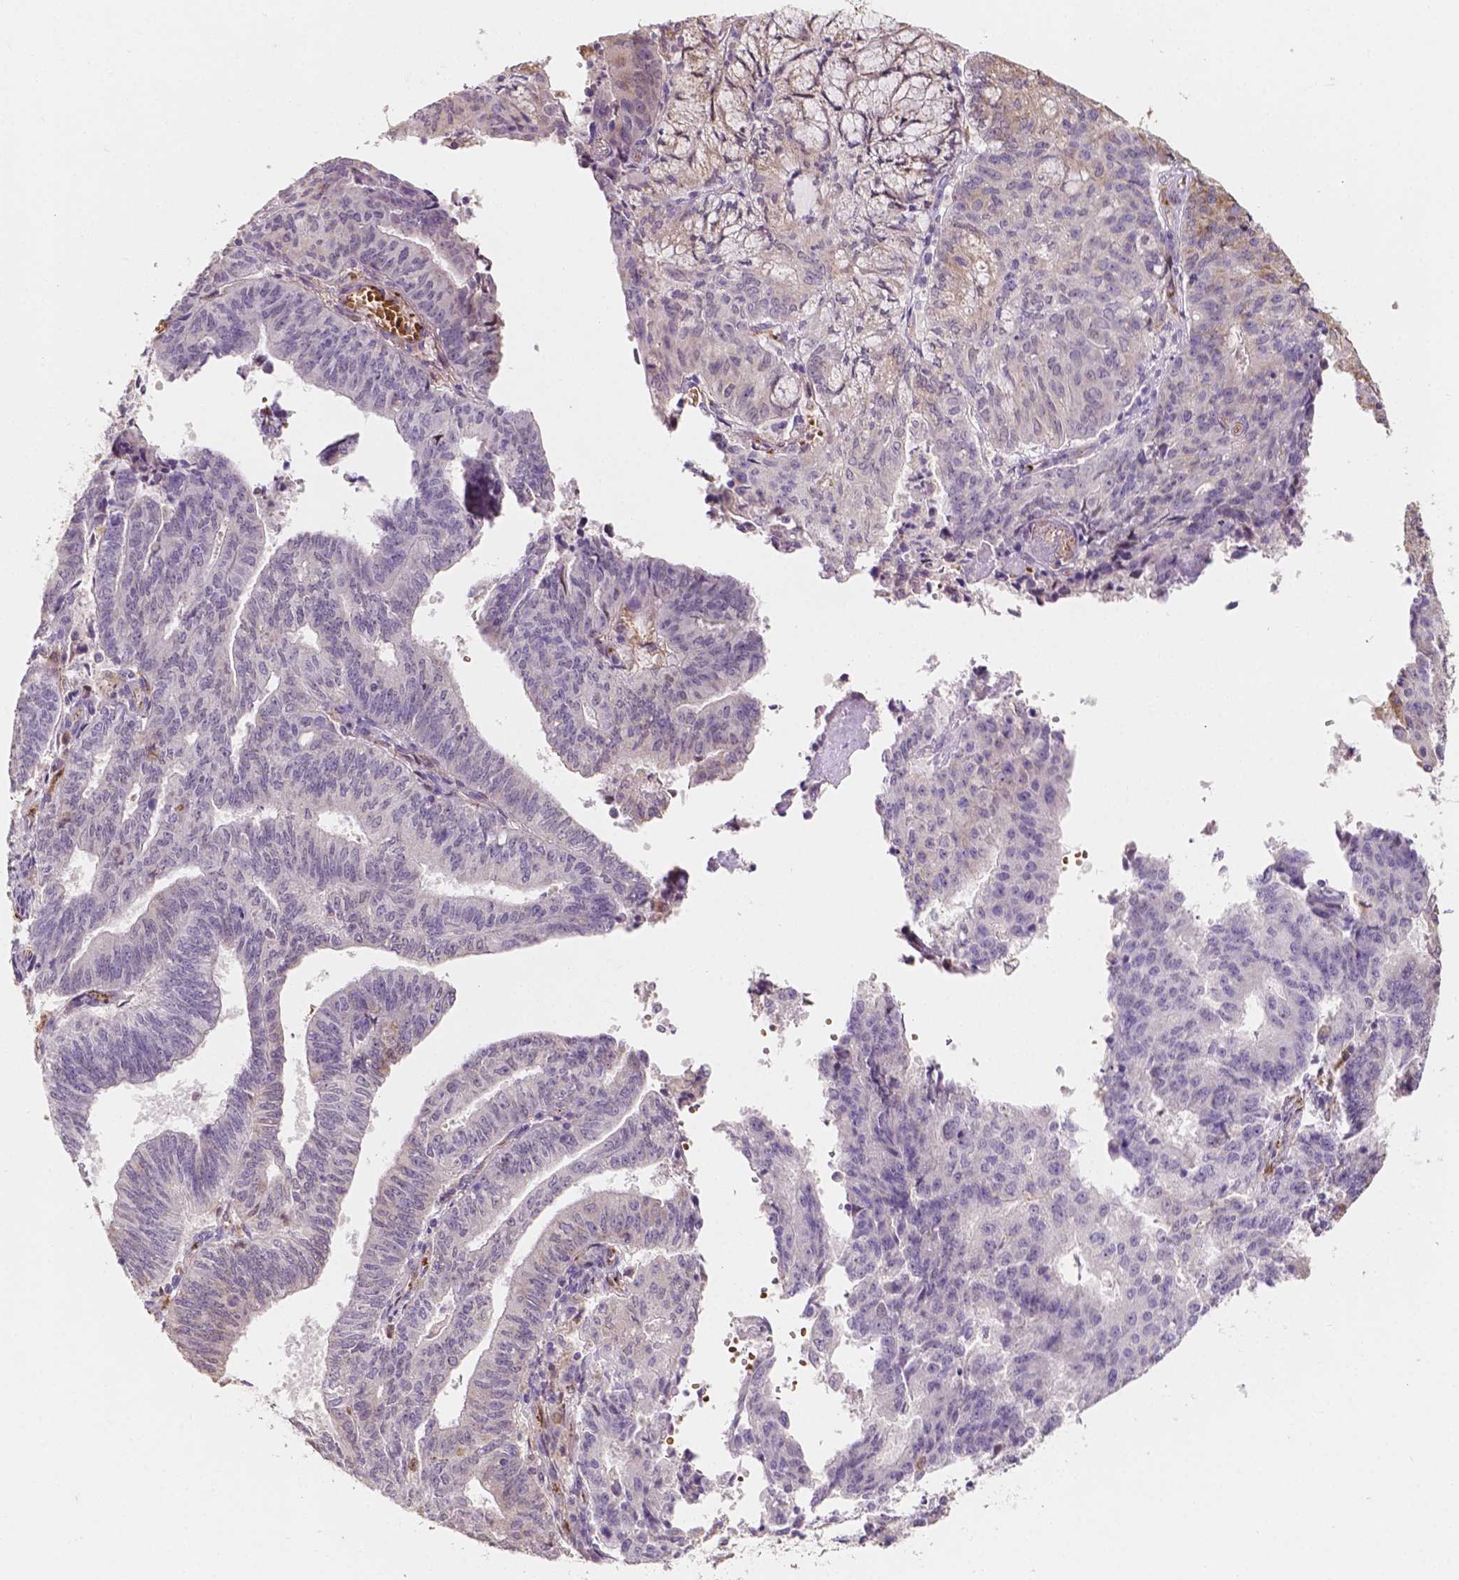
{"staining": {"intensity": "negative", "quantity": "none", "location": "none"}, "tissue": "endometrial cancer", "cell_type": "Tumor cells", "image_type": "cancer", "snomed": [{"axis": "morphology", "description": "Adenocarcinoma, NOS"}, {"axis": "topography", "description": "Endometrium"}], "caption": "This is an immunohistochemistry histopathology image of human endometrial adenocarcinoma. There is no positivity in tumor cells.", "gene": "SLC22A4", "patient": {"sex": "female", "age": 82}}